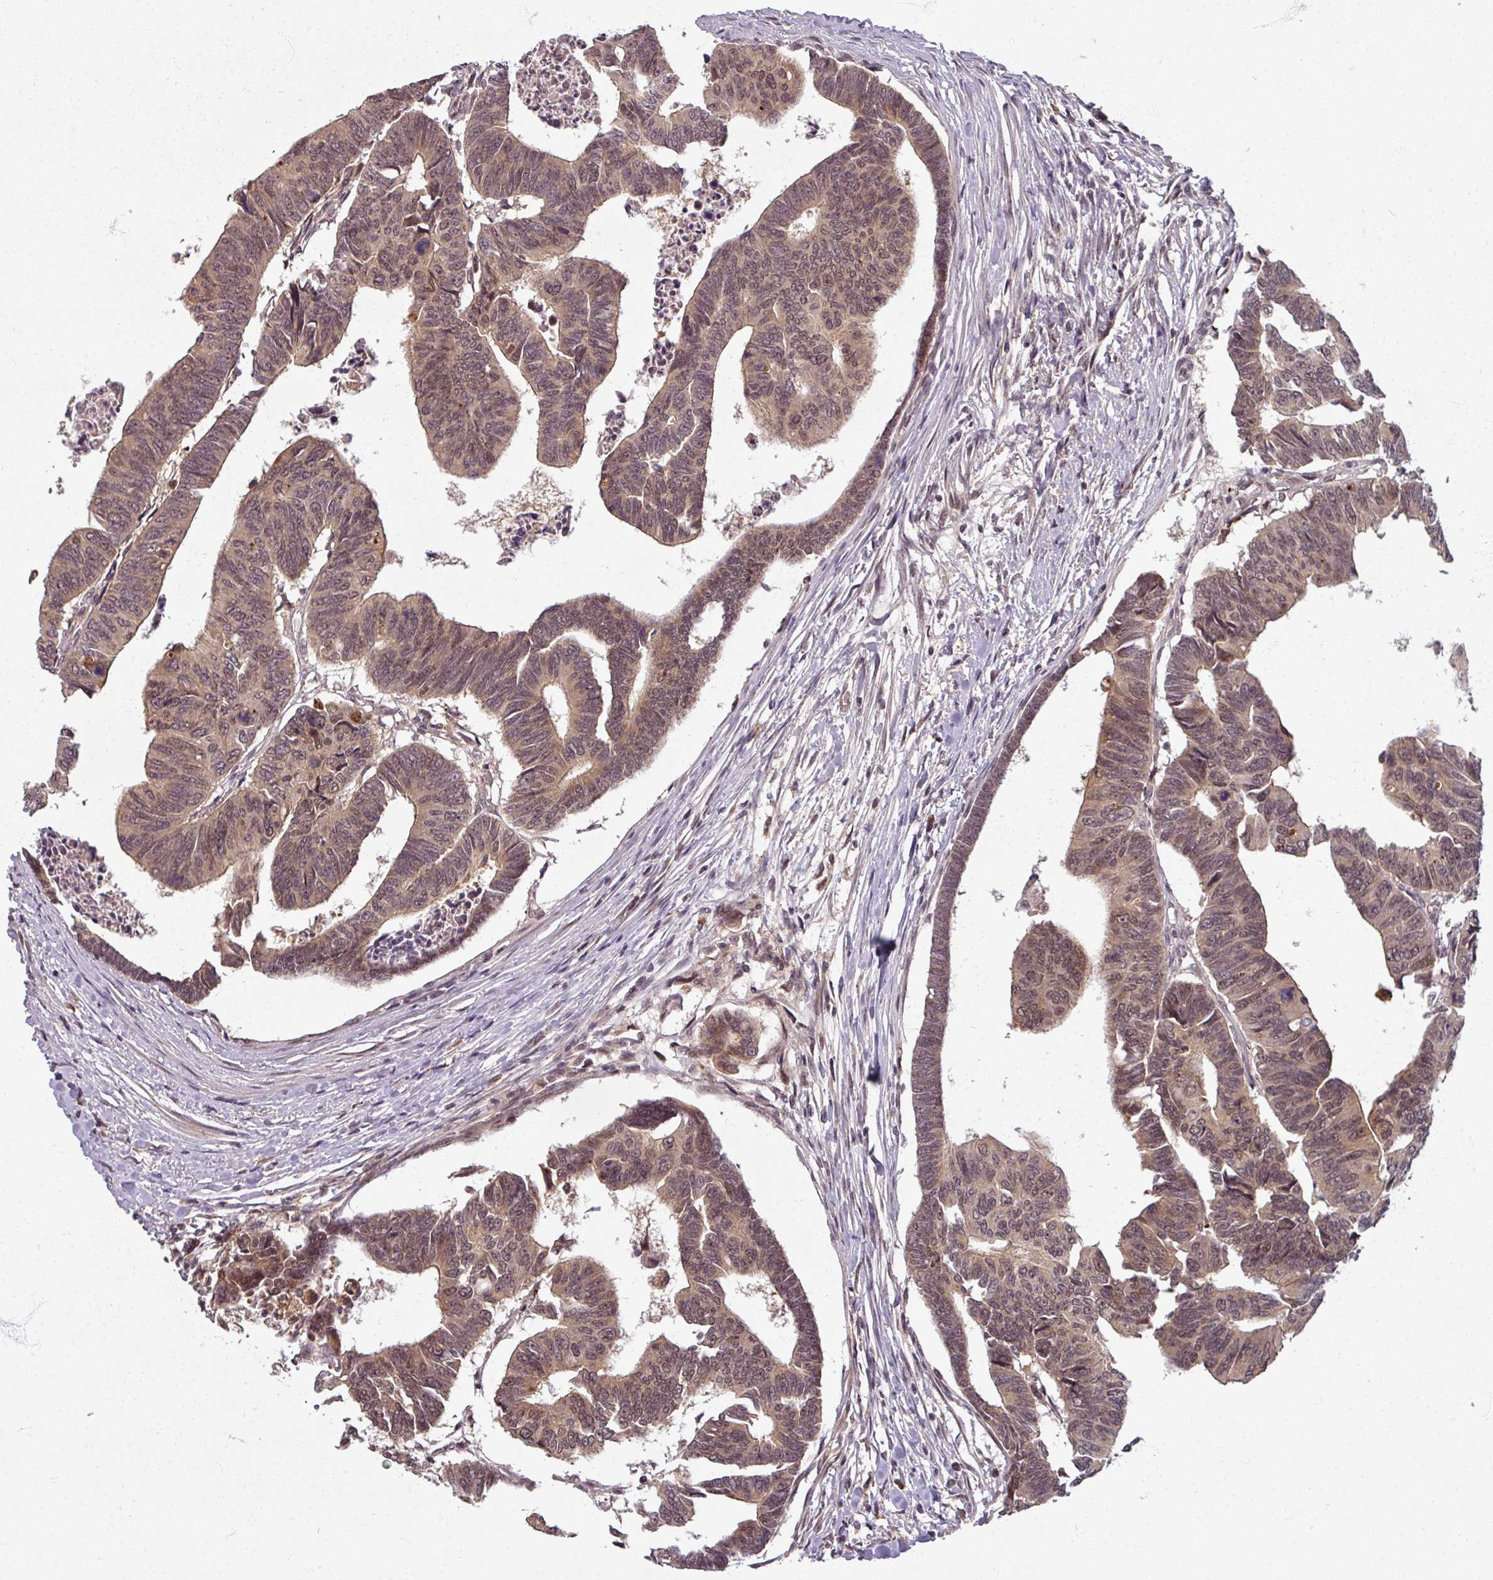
{"staining": {"intensity": "weak", "quantity": "25%-75%", "location": "cytoplasmic/membranous,nuclear"}, "tissue": "colorectal cancer", "cell_type": "Tumor cells", "image_type": "cancer", "snomed": [{"axis": "morphology", "description": "Adenocarcinoma, NOS"}, {"axis": "topography", "description": "Rectum"}], "caption": "IHC photomicrograph of human colorectal cancer (adenocarcinoma) stained for a protein (brown), which demonstrates low levels of weak cytoplasmic/membranous and nuclear expression in approximately 25%-75% of tumor cells.", "gene": "POLR2G", "patient": {"sex": "female", "age": 65}}